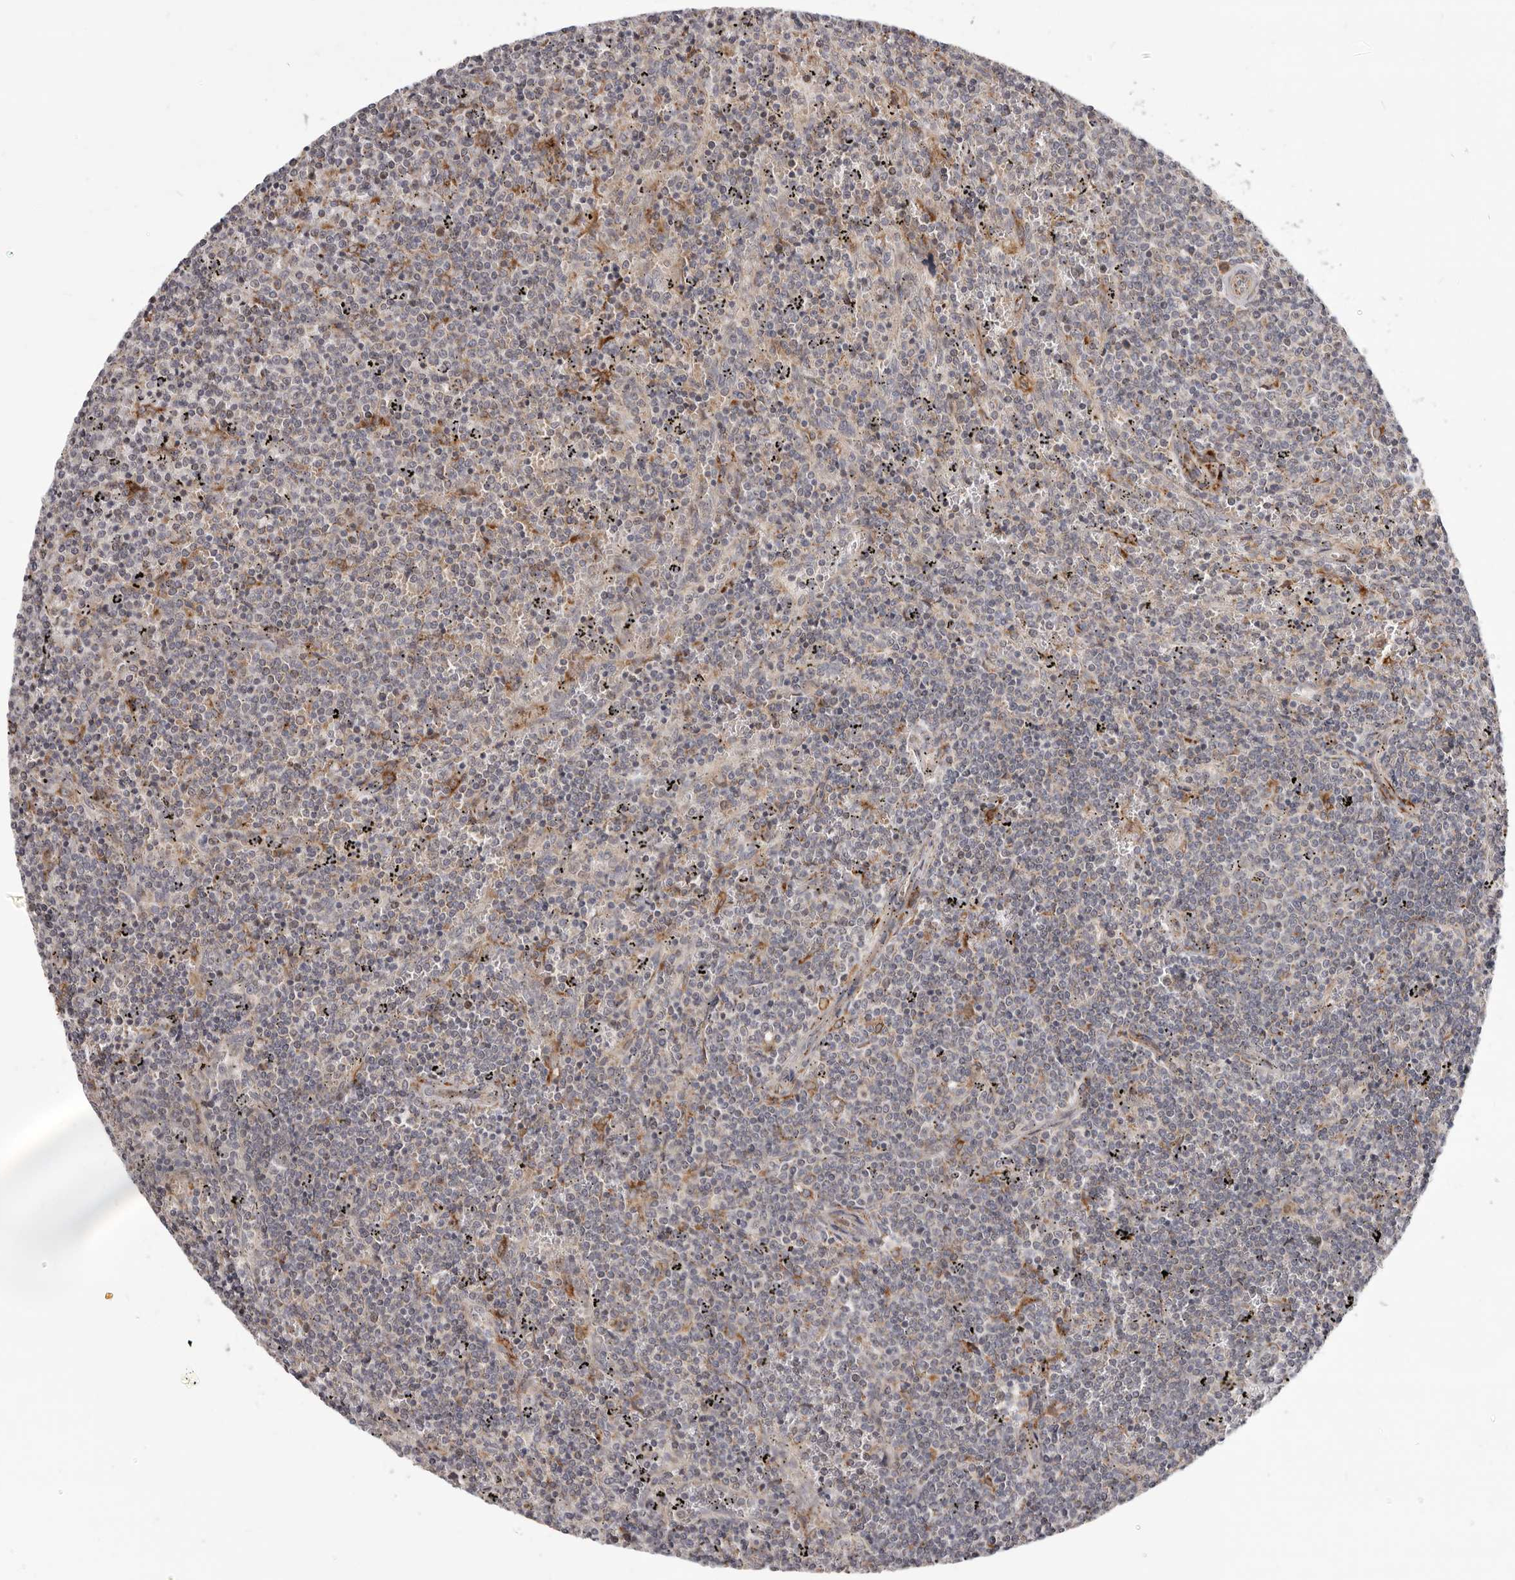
{"staining": {"intensity": "negative", "quantity": "none", "location": "none"}, "tissue": "lymphoma", "cell_type": "Tumor cells", "image_type": "cancer", "snomed": [{"axis": "morphology", "description": "Malignant lymphoma, non-Hodgkin's type, Low grade"}, {"axis": "topography", "description": "Spleen"}], "caption": "High power microscopy micrograph of an IHC histopathology image of malignant lymphoma, non-Hodgkin's type (low-grade), revealing no significant positivity in tumor cells. The staining is performed using DAB (3,3'-diaminobenzidine) brown chromogen with nuclei counter-stained in using hematoxylin.", "gene": "TOR3A", "patient": {"sex": "female", "age": 50}}